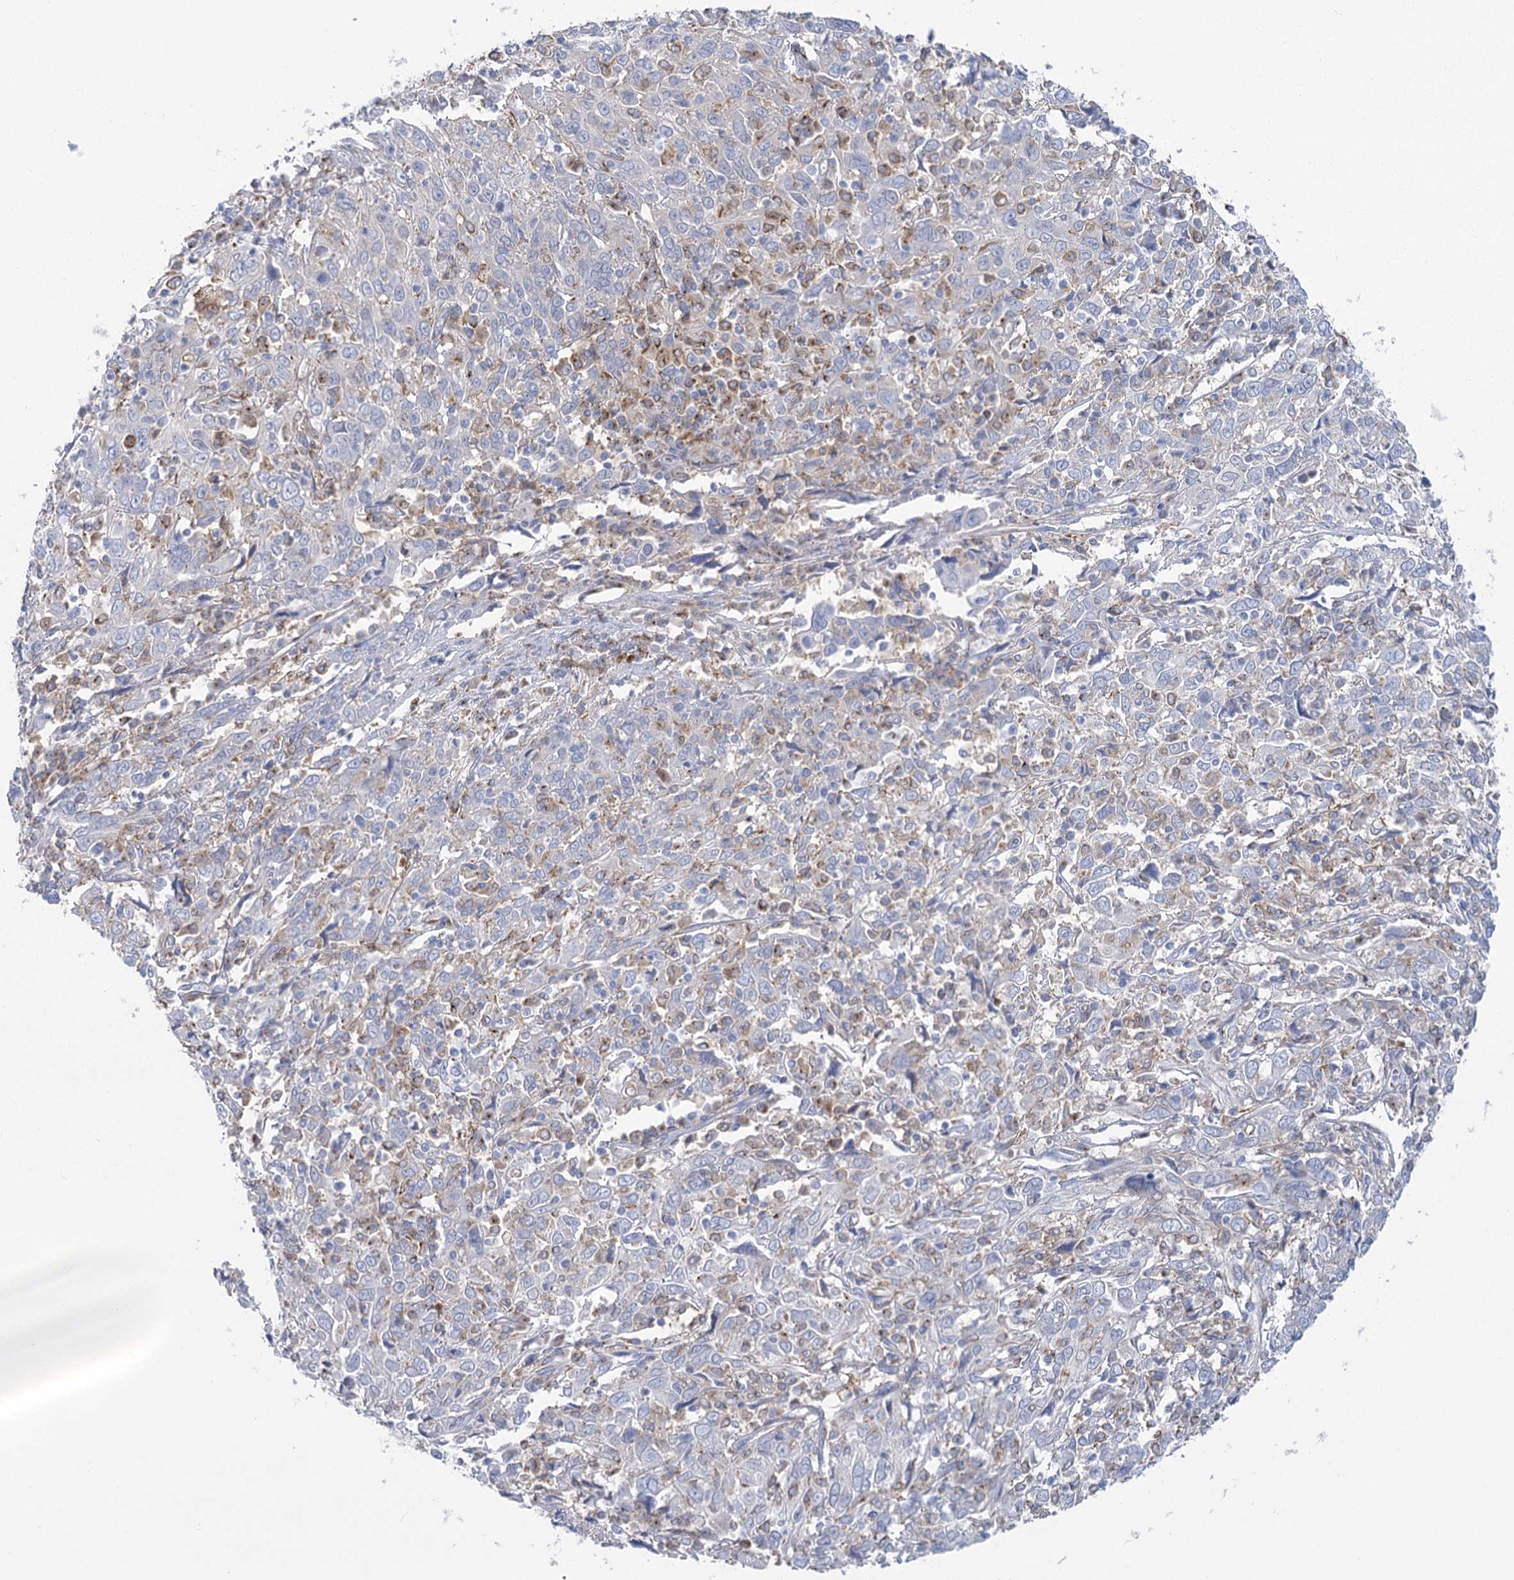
{"staining": {"intensity": "negative", "quantity": "none", "location": "none"}, "tissue": "cervical cancer", "cell_type": "Tumor cells", "image_type": "cancer", "snomed": [{"axis": "morphology", "description": "Squamous cell carcinoma, NOS"}, {"axis": "topography", "description": "Cervix"}], "caption": "Cervical cancer (squamous cell carcinoma) was stained to show a protein in brown. There is no significant staining in tumor cells.", "gene": "CCDC88A", "patient": {"sex": "female", "age": 46}}